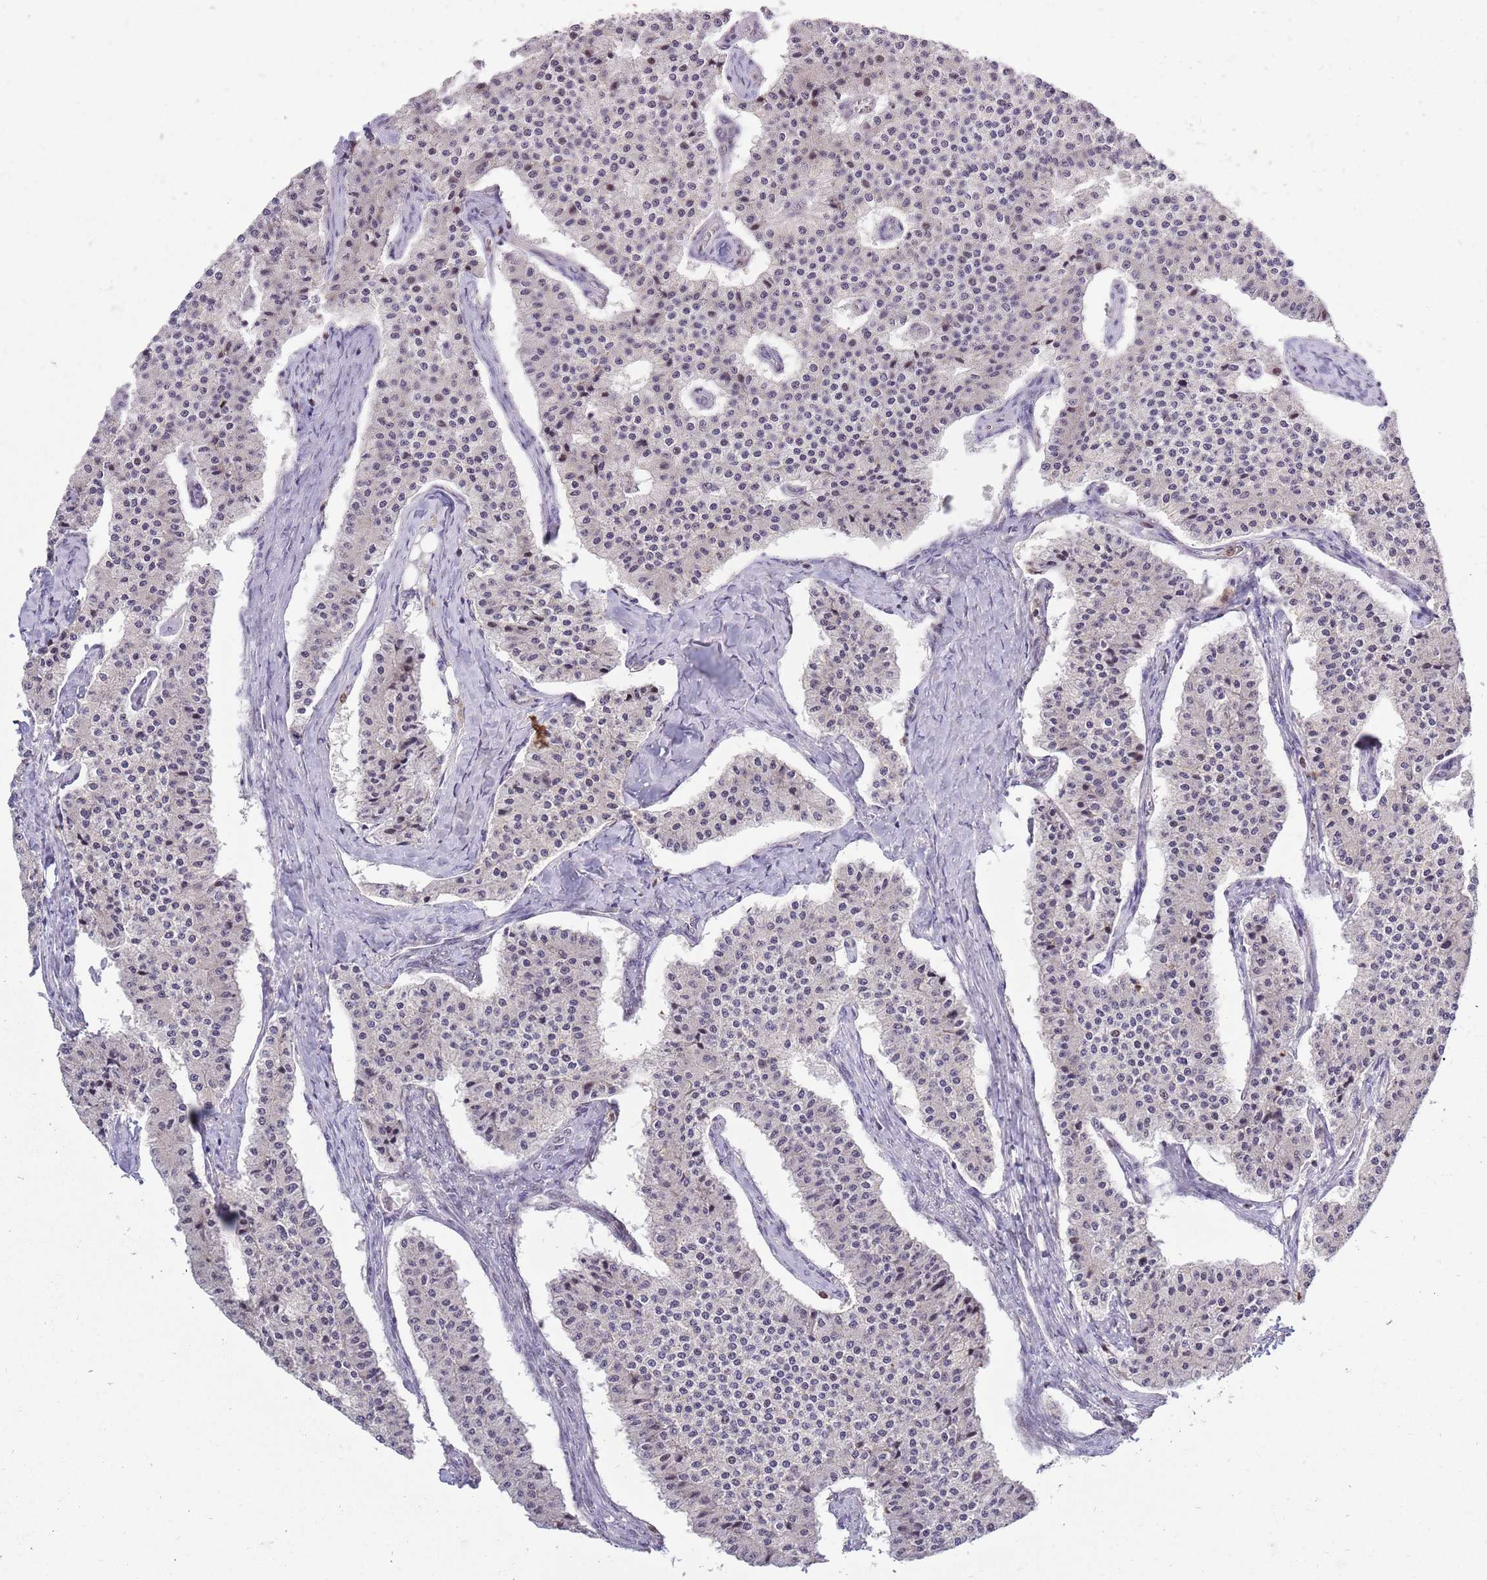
{"staining": {"intensity": "negative", "quantity": "none", "location": "none"}, "tissue": "carcinoid", "cell_type": "Tumor cells", "image_type": "cancer", "snomed": [{"axis": "morphology", "description": "Carcinoid, malignant, NOS"}, {"axis": "topography", "description": "Colon"}], "caption": "Immunohistochemical staining of malignant carcinoid demonstrates no significant staining in tumor cells.", "gene": "CCNJL", "patient": {"sex": "female", "age": 52}}